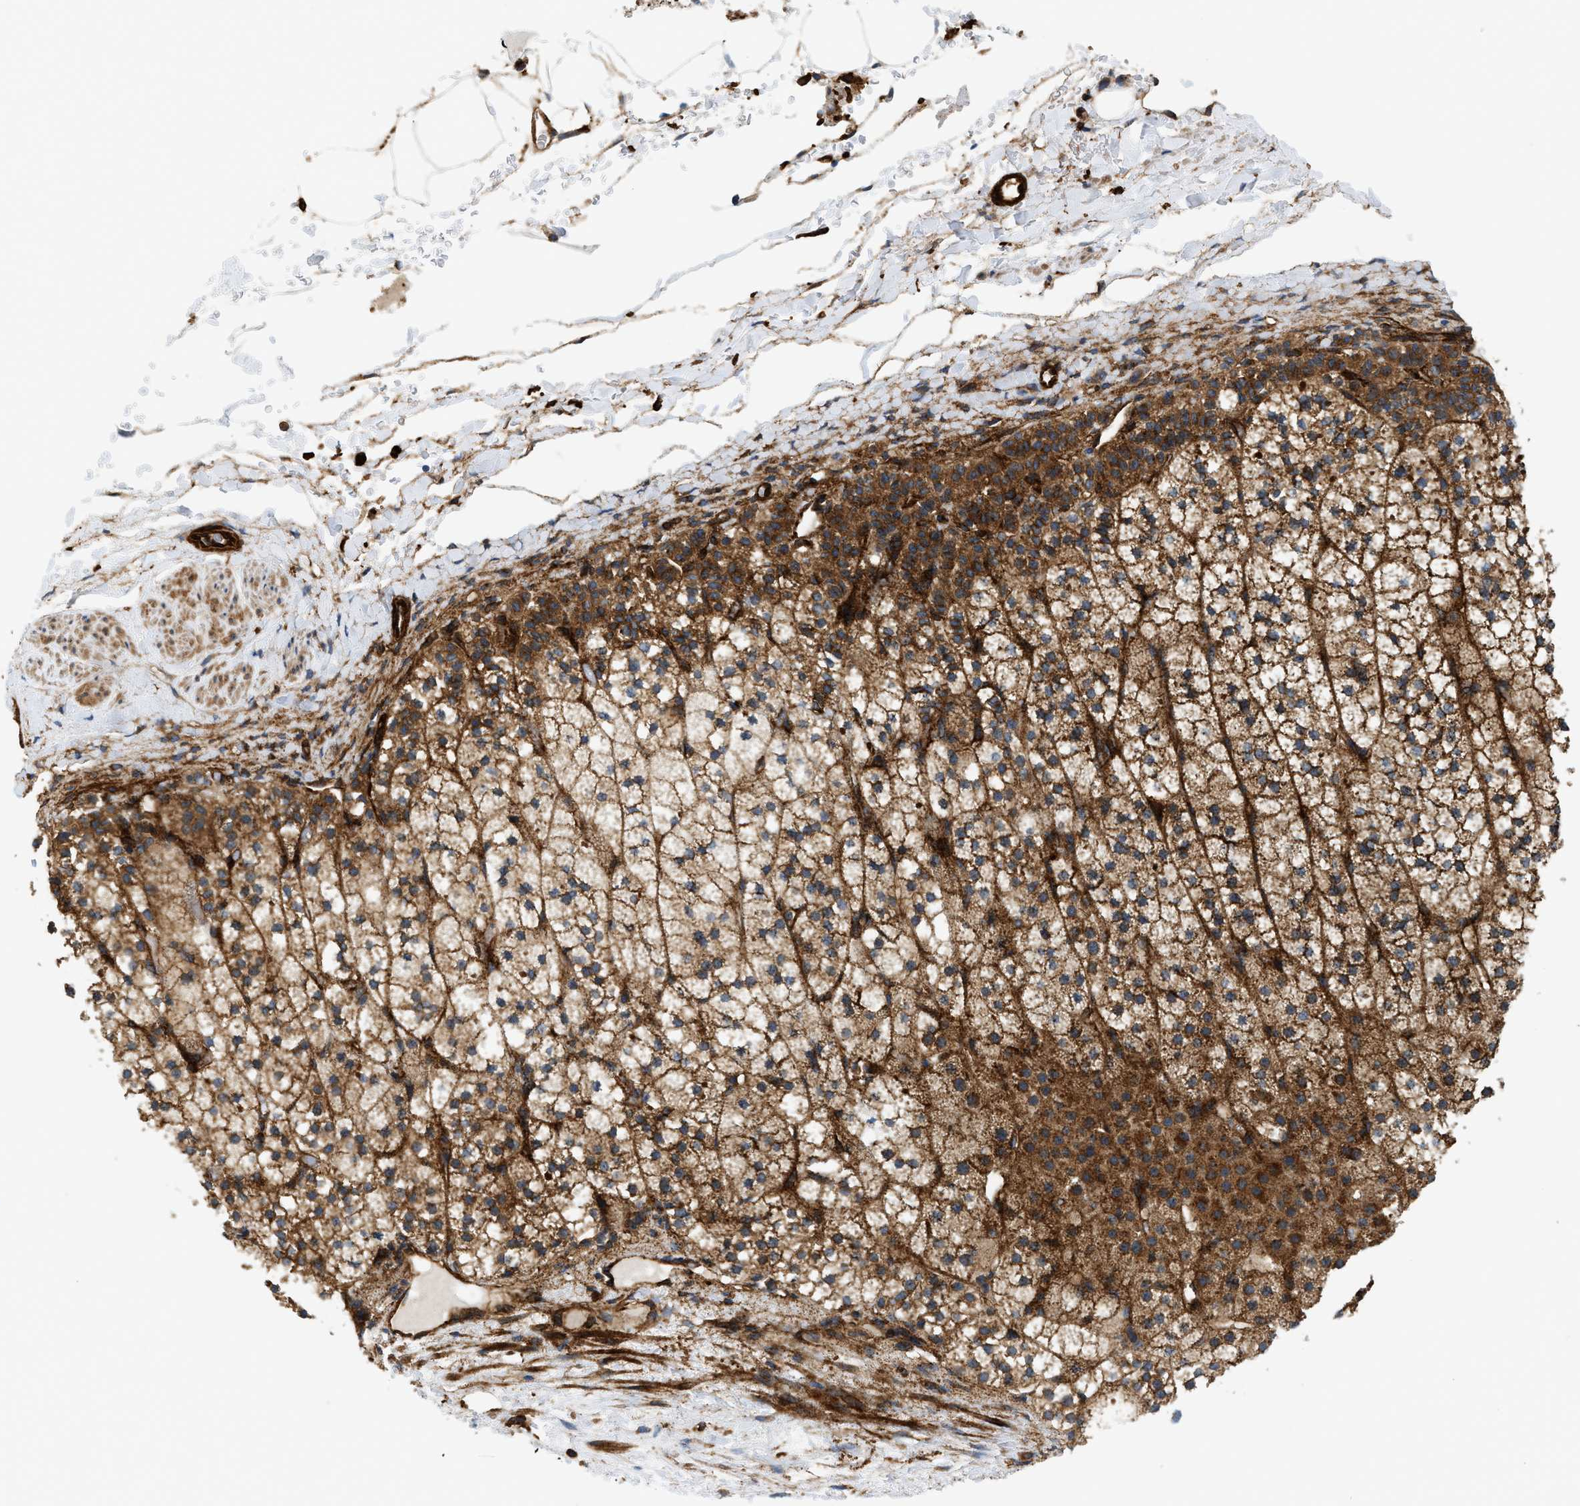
{"staining": {"intensity": "strong", "quantity": "25%-75%", "location": "cytoplasmic/membranous"}, "tissue": "adrenal gland", "cell_type": "Glandular cells", "image_type": "normal", "snomed": [{"axis": "morphology", "description": "Normal tissue, NOS"}, {"axis": "topography", "description": "Adrenal gland"}], "caption": "Immunohistochemistry staining of unremarkable adrenal gland, which exhibits high levels of strong cytoplasmic/membranous positivity in approximately 25%-75% of glandular cells indicating strong cytoplasmic/membranous protein positivity. The staining was performed using DAB (3,3'-diaminobenzidine) (brown) for protein detection and nuclei were counterstained in hematoxylin (blue).", "gene": "HIP1", "patient": {"sex": "male", "age": 35}}